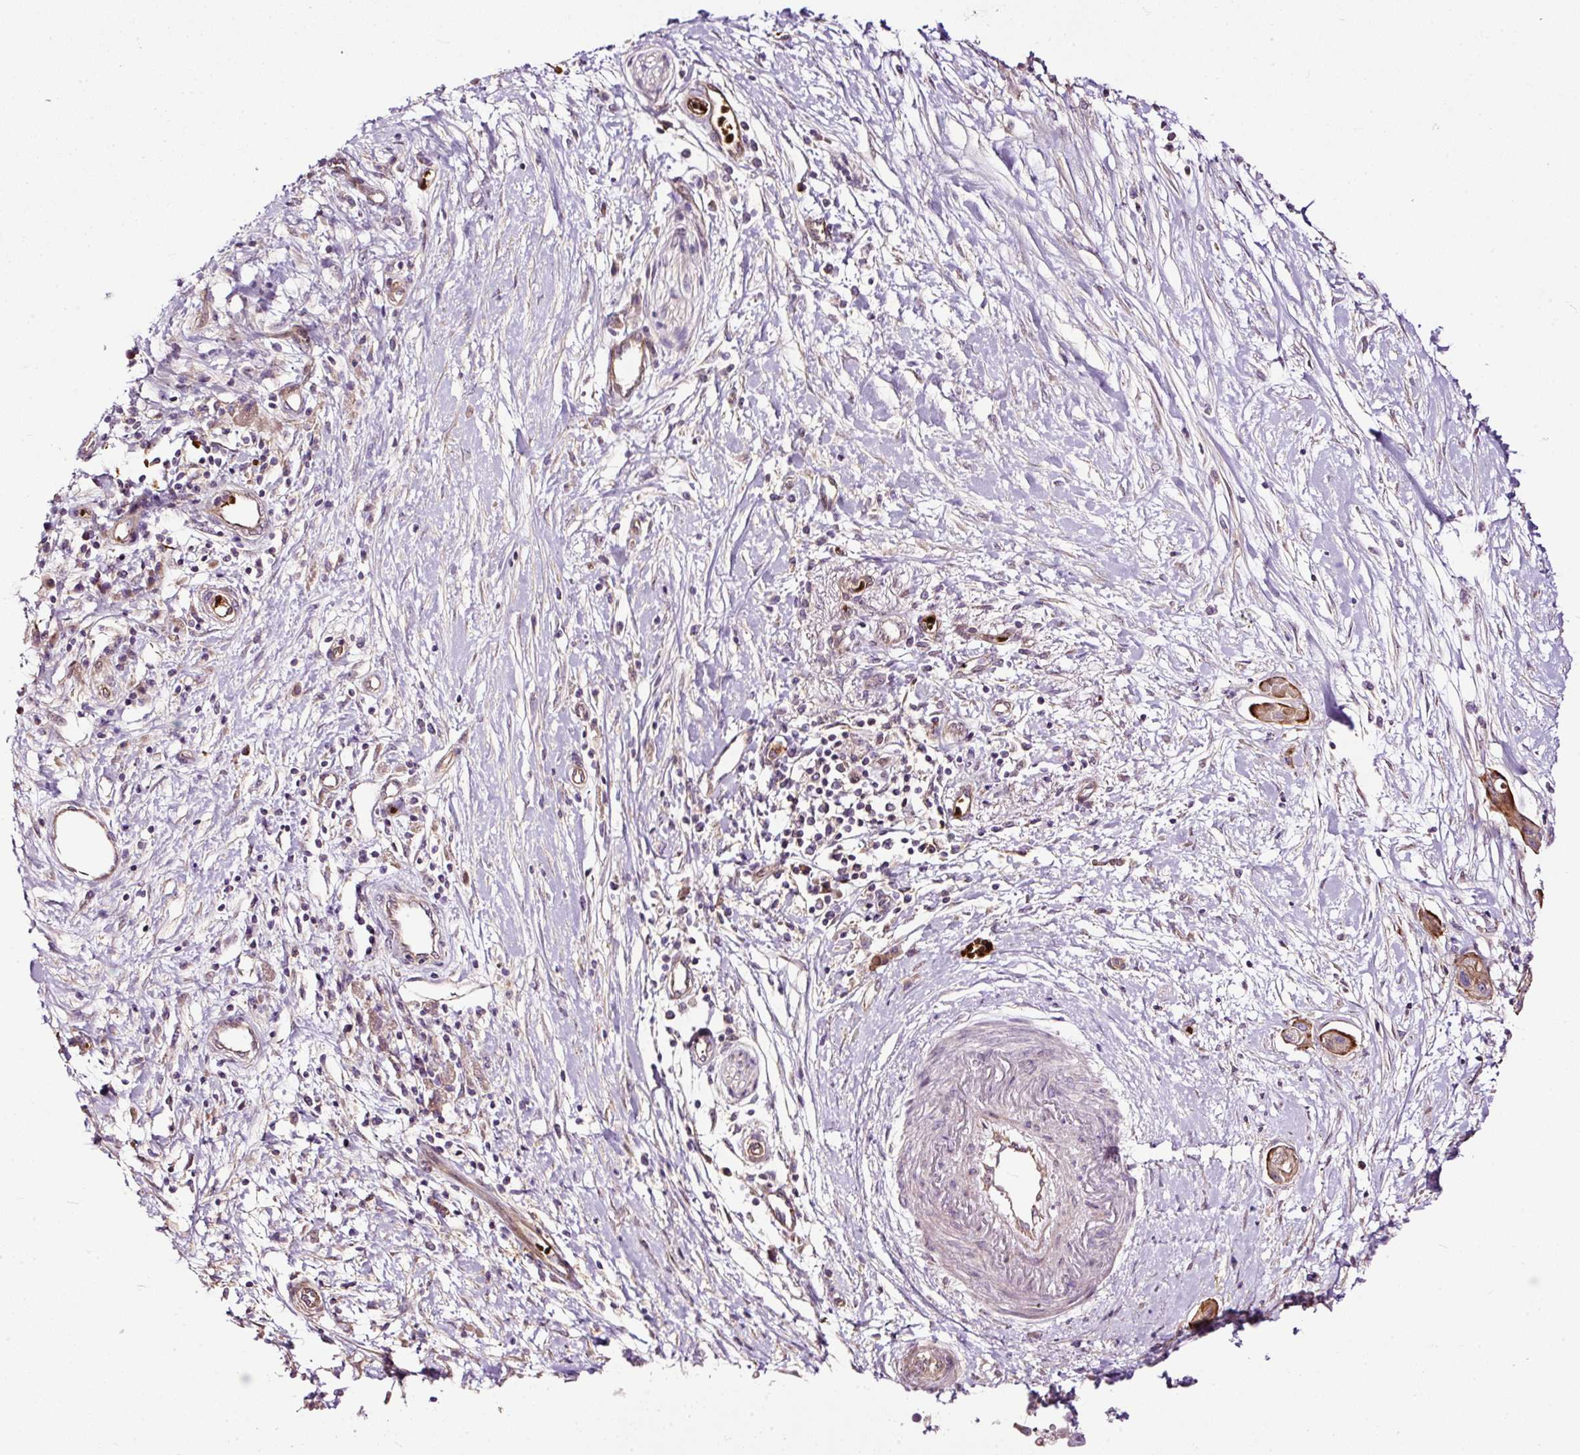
{"staining": {"intensity": "moderate", "quantity": ">75%", "location": "cytoplasmic/membranous"}, "tissue": "pancreatic cancer", "cell_type": "Tumor cells", "image_type": "cancer", "snomed": [{"axis": "morphology", "description": "Adenocarcinoma, NOS"}, {"axis": "topography", "description": "Pancreas"}], "caption": "There is medium levels of moderate cytoplasmic/membranous positivity in tumor cells of pancreatic cancer (adenocarcinoma), as demonstrated by immunohistochemical staining (brown color).", "gene": "USHBP1", "patient": {"sex": "male", "age": 68}}